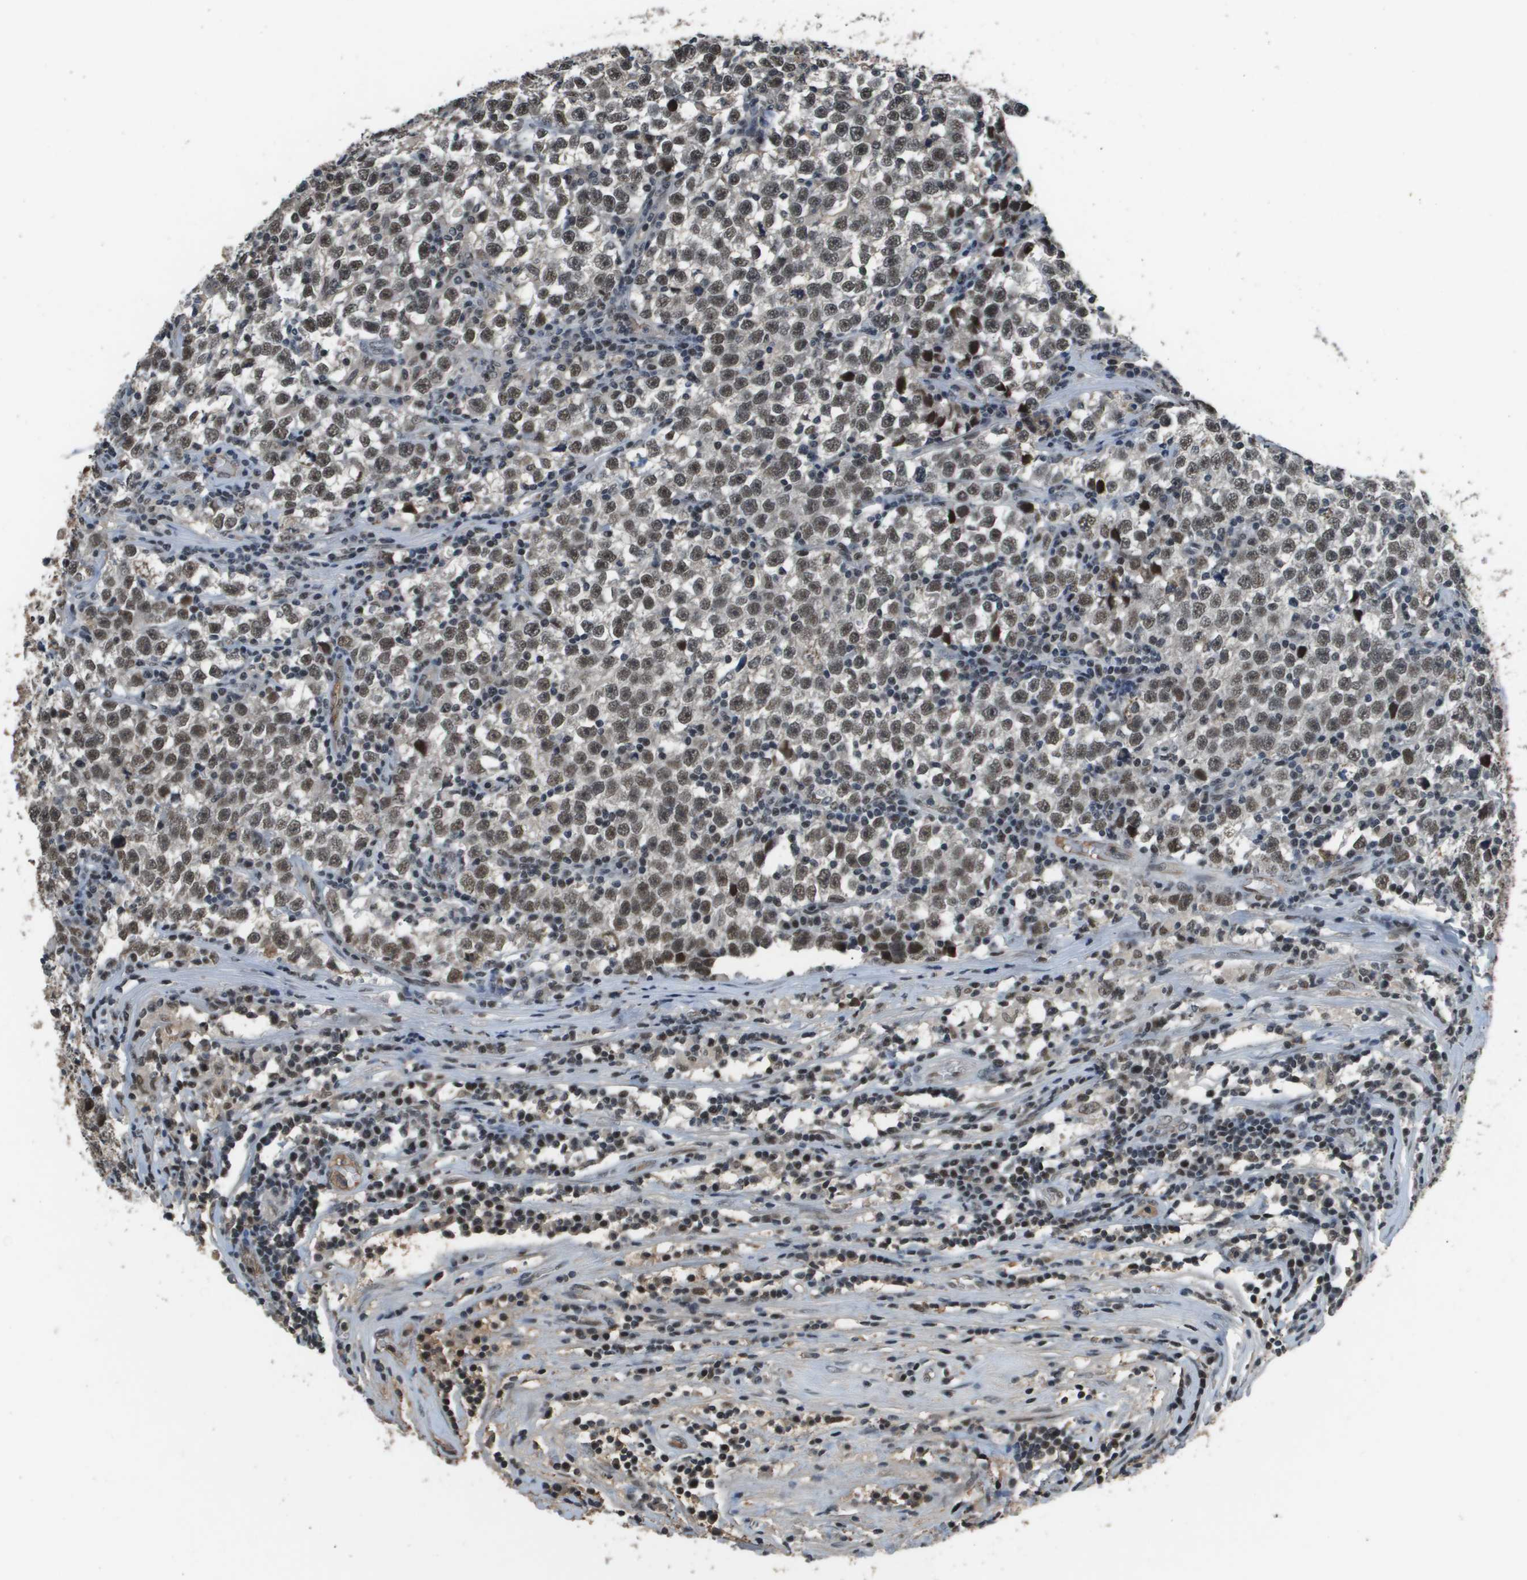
{"staining": {"intensity": "moderate", "quantity": ">75%", "location": "nuclear"}, "tissue": "testis cancer", "cell_type": "Tumor cells", "image_type": "cancer", "snomed": [{"axis": "morphology", "description": "Seminoma, NOS"}, {"axis": "topography", "description": "Testis"}], "caption": "Immunohistochemical staining of seminoma (testis) reveals moderate nuclear protein expression in approximately >75% of tumor cells. Using DAB (brown) and hematoxylin (blue) stains, captured at high magnification using brightfield microscopy.", "gene": "THRAP3", "patient": {"sex": "male", "age": 43}}